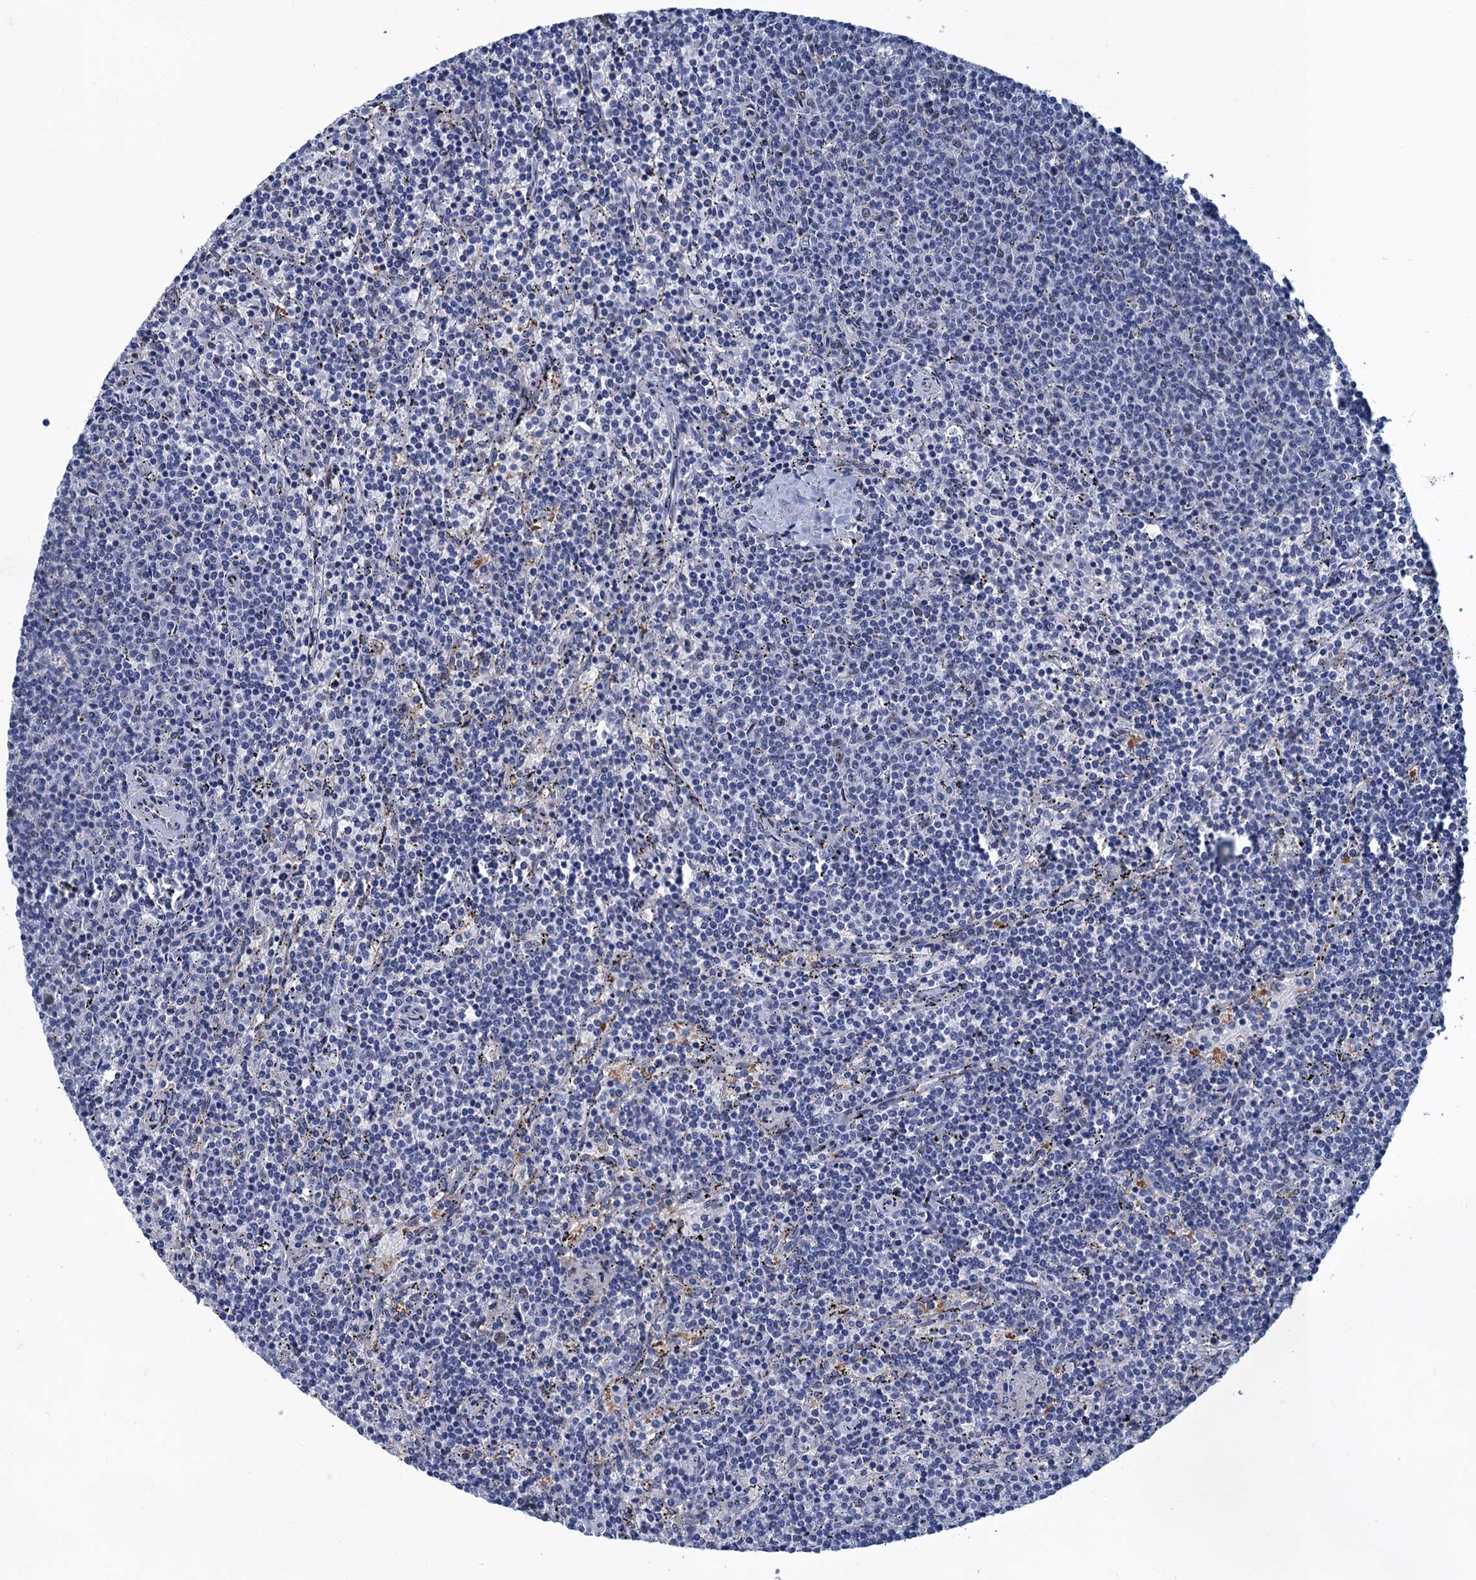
{"staining": {"intensity": "negative", "quantity": "none", "location": "none"}, "tissue": "lymphoma", "cell_type": "Tumor cells", "image_type": "cancer", "snomed": [{"axis": "morphology", "description": "Malignant lymphoma, non-Hodgkin's type, Low grade"}, {"axis": "topography", "description": "Spleen"}], "caption": "IHC of malignant lymphoma, non-Hodgkin's type (low-grade) demonstrates no positivity in tumor cells. (IHC, brightfield microscopy, high magnification).", "gene": "GINS3", "patient": {"sex": "female", "age": 50}}